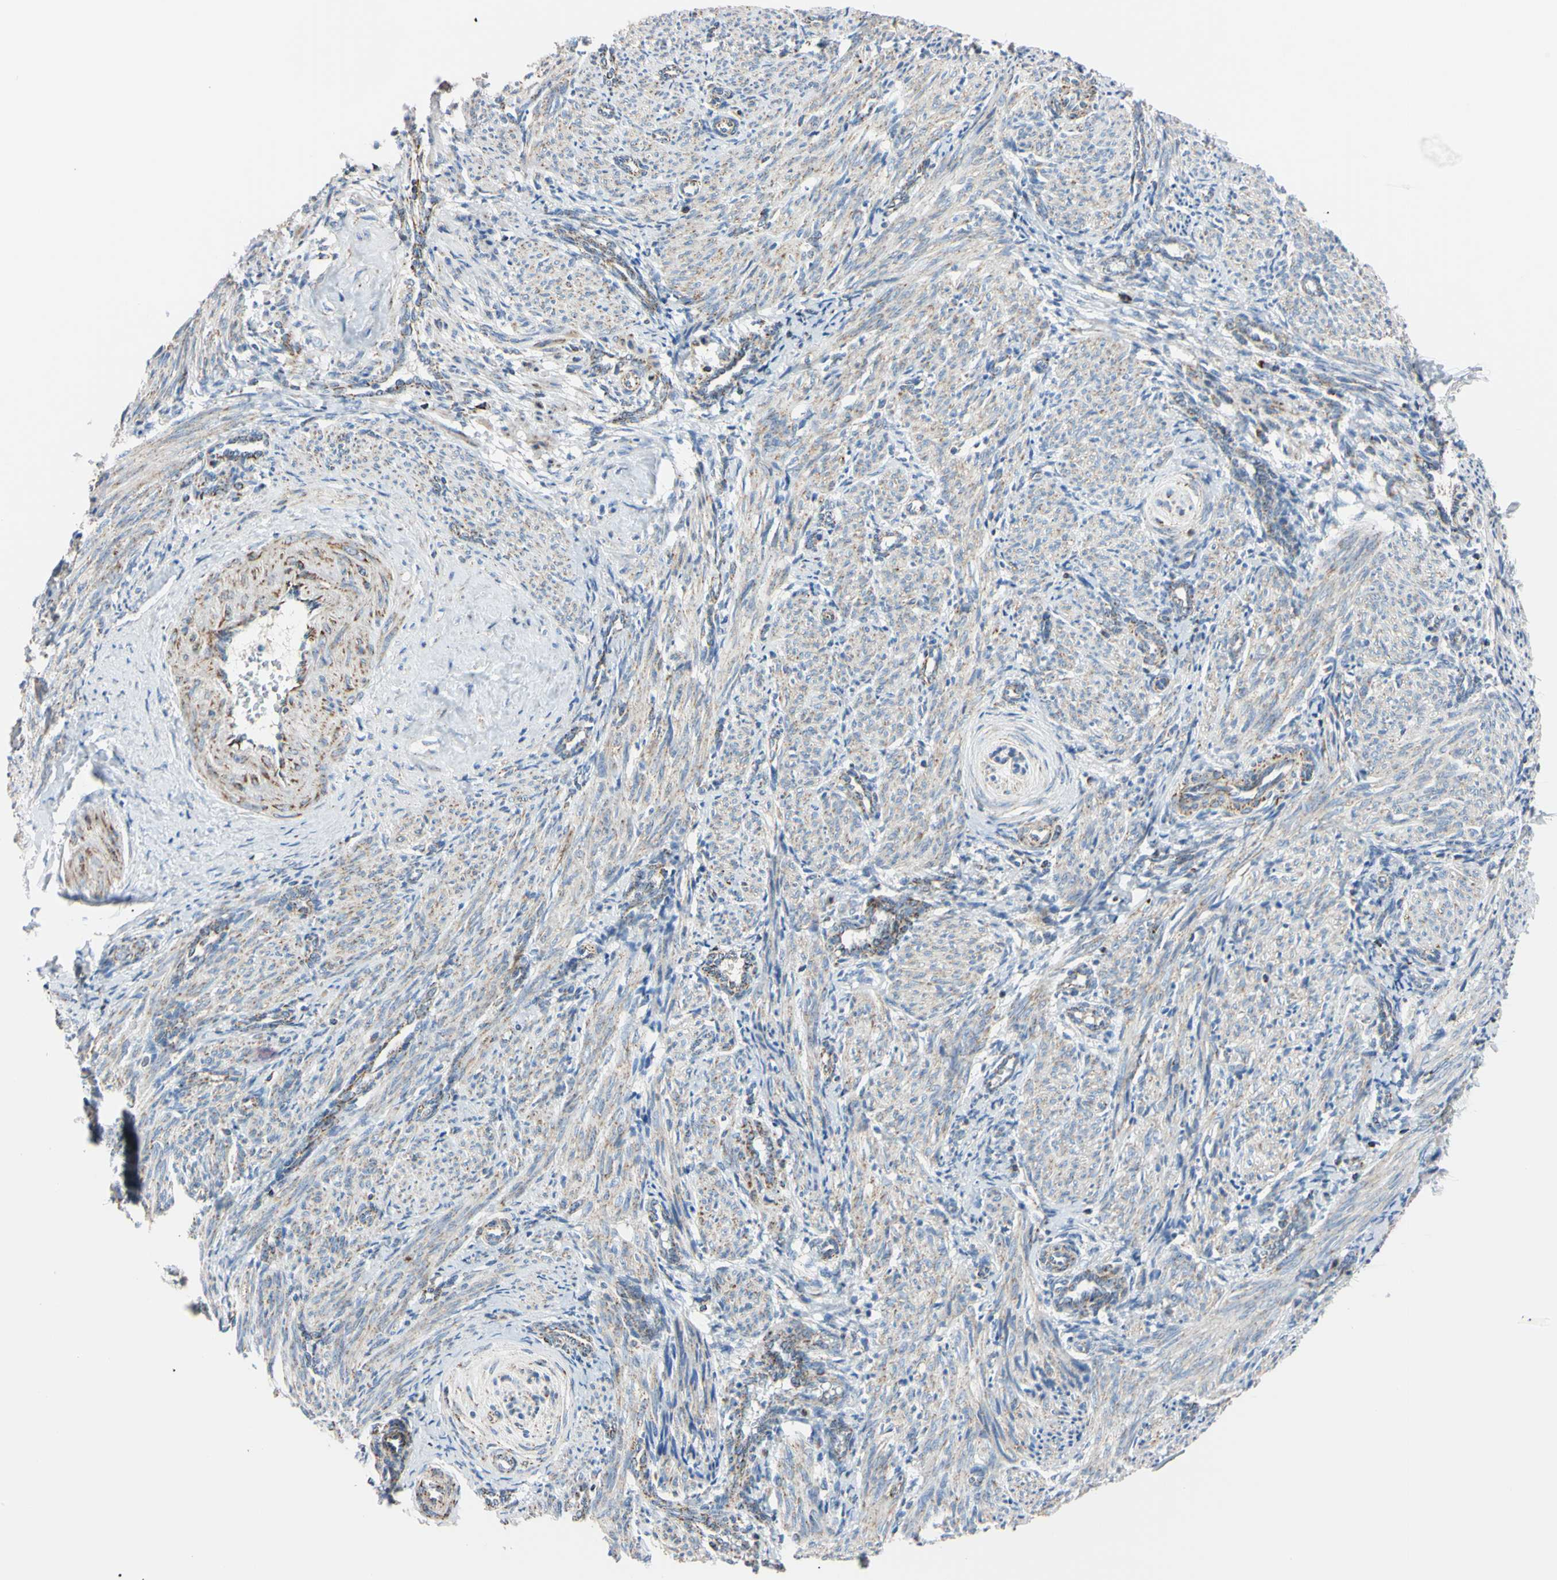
{"staining": {"intensity": "weak", "quantity": ">75%", "location": "cytoplasmic/membranous"}, "tissue": "smooth muscle", "cell_type": "Smooth muscle cells", "image_type": "normal", "snomed": [{"axis": "morphology", "description": "Normal tissue, NOS"}, {"axis": "topography", "description": "Endometrium"}], "caption": "Protein staining reveals weak cytoplasmic/membranous positivity in approximately >75% of smooth muscle cells in unremarkable smooth muscle.", "gene": "CLPP", "patient": {"sex": "female", "age": 33}}